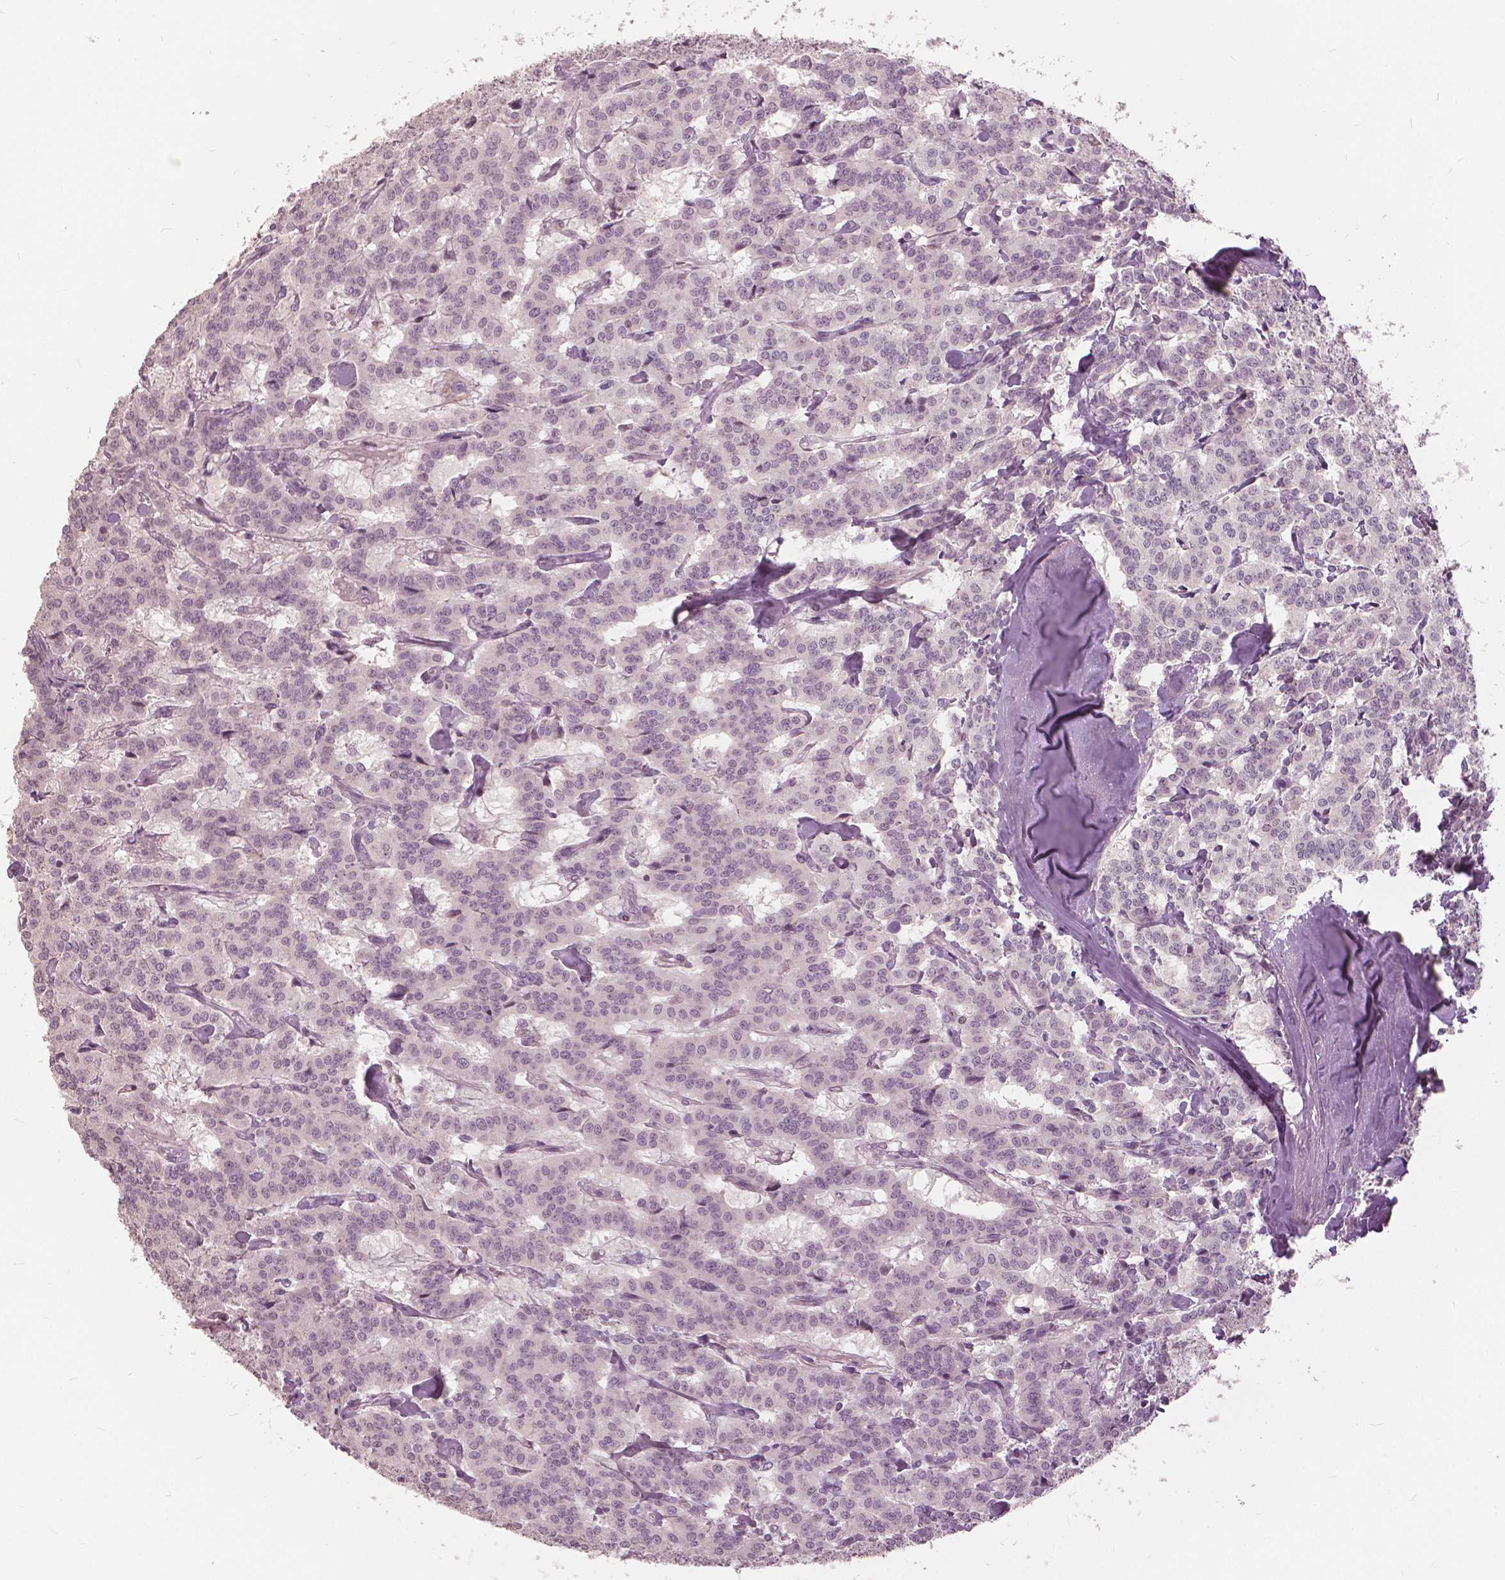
{"staining": {"intensity": "negative", "quantity": "none", "location": "none"}, "tissue": "carcinoid", "cell_type": "Tumor cells", "image_type": "cancer", "snomed": [{"axis": "morphology", "description": "Carcinoid, malignant, NOS"}, {"axis": "topography", "description": "Lung"}], "caption": "Immunohistochemical staining of carcinoid shows no significant staining in tumor cells. (Stains: DAB (3,3'-diaminobenzidine) immunohistochemistry (IHC) with hematoxylin counter stain, Microscopy: brightfield microscopy at high magnification).", "gene": "NANOG", "patient": {"sex": "female", "age": 46}}